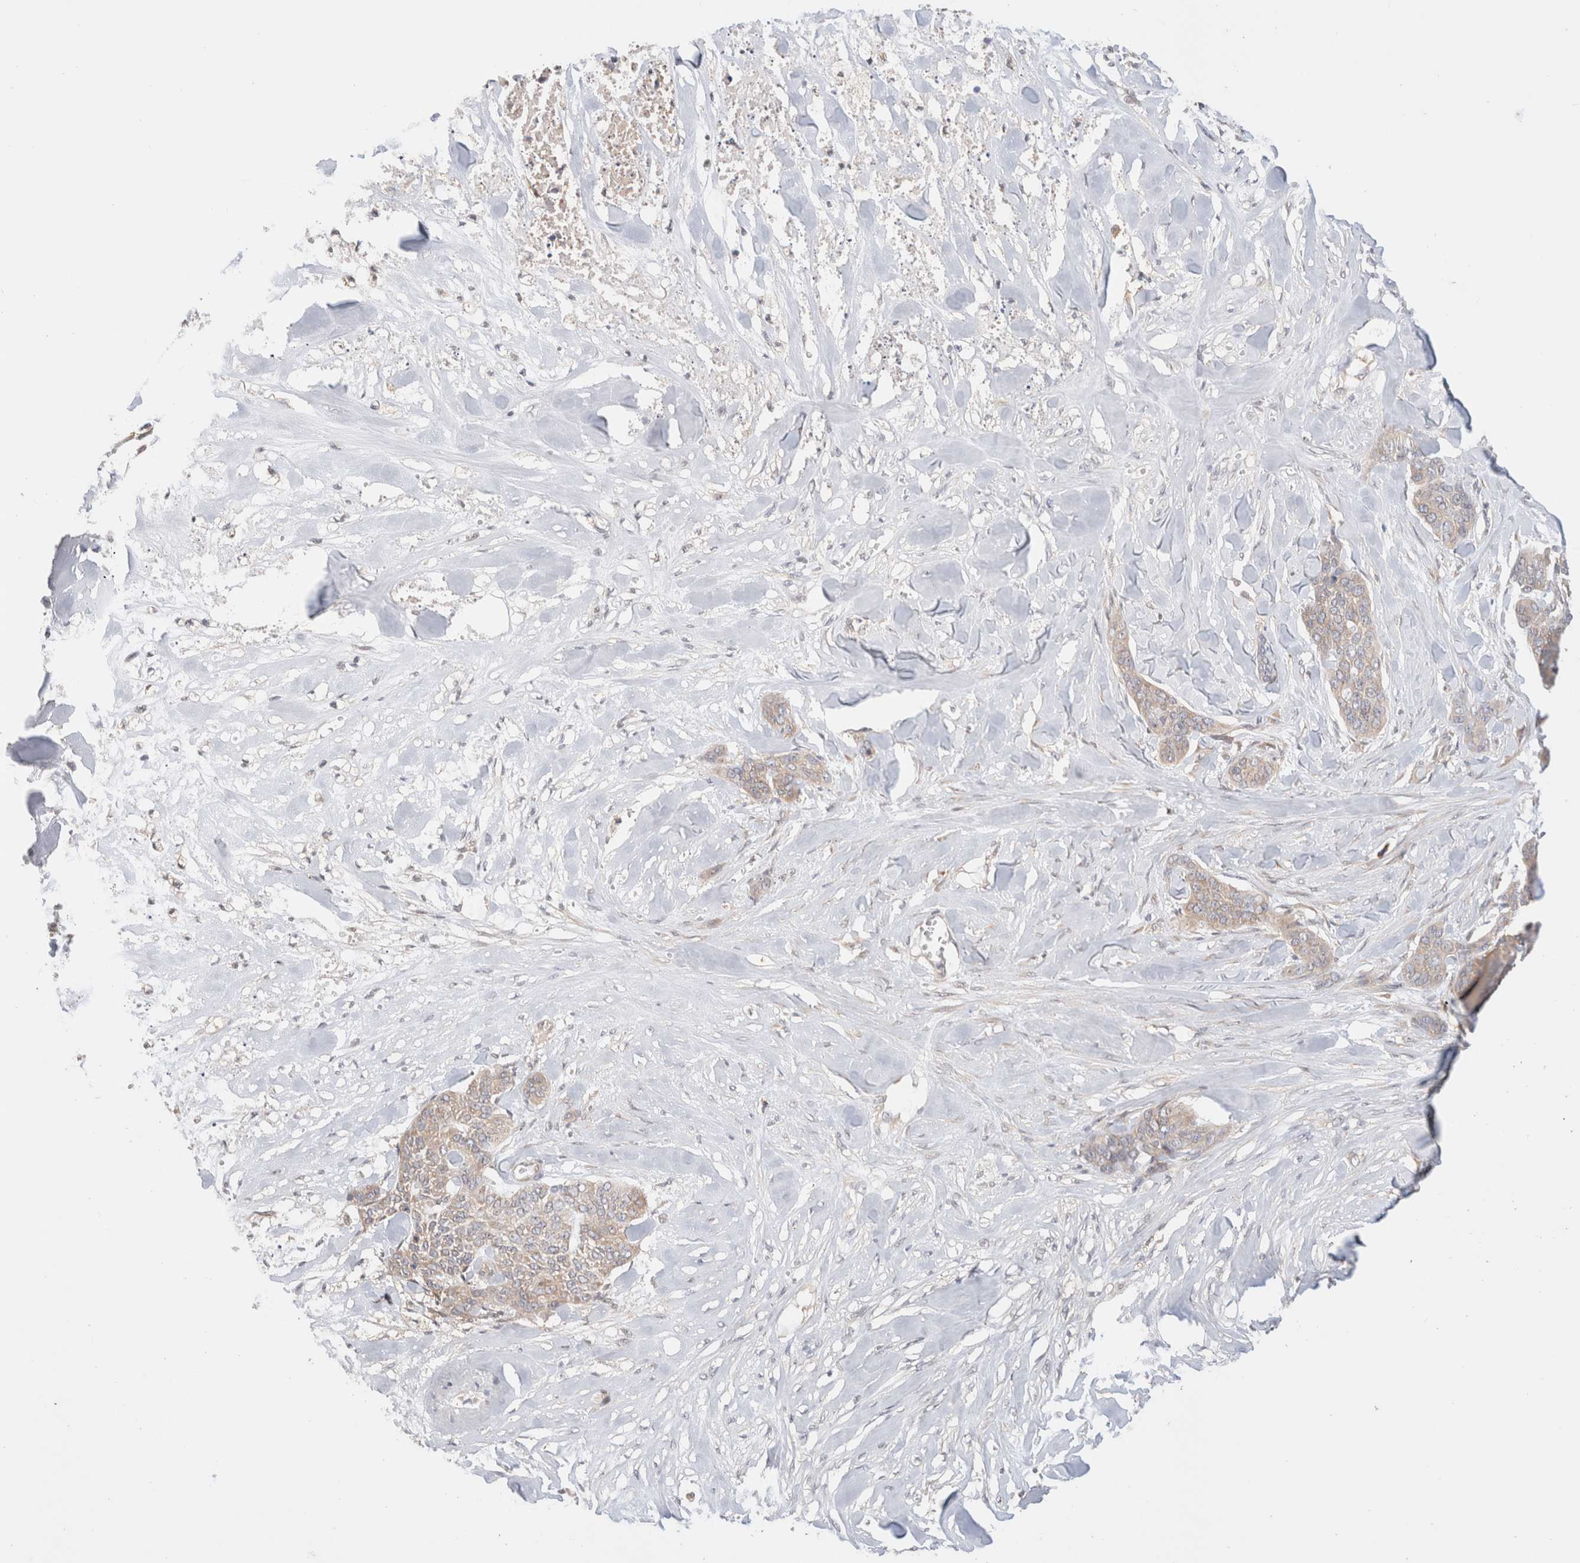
{"staining": {"intensity": "weak", "quantity": ">75%", "location": "cytoplasmic/membranous"}, "tissue": "skin cancer", "cell_type": "Tumor cells", "image_type": "cancer", "snomed": [{"axis": "morphology", "description": "Basal cell carcinoma"}, {"axis": "topography", "description": "Skin"}], "caption": "Tumor cells exhibit weak cytoplasmic/membranous staining in about >75% of cells in skin cancer (basal cell carcinoma).", "gene": "XKR4", "patient": {"sex": "female", "age": 64}}